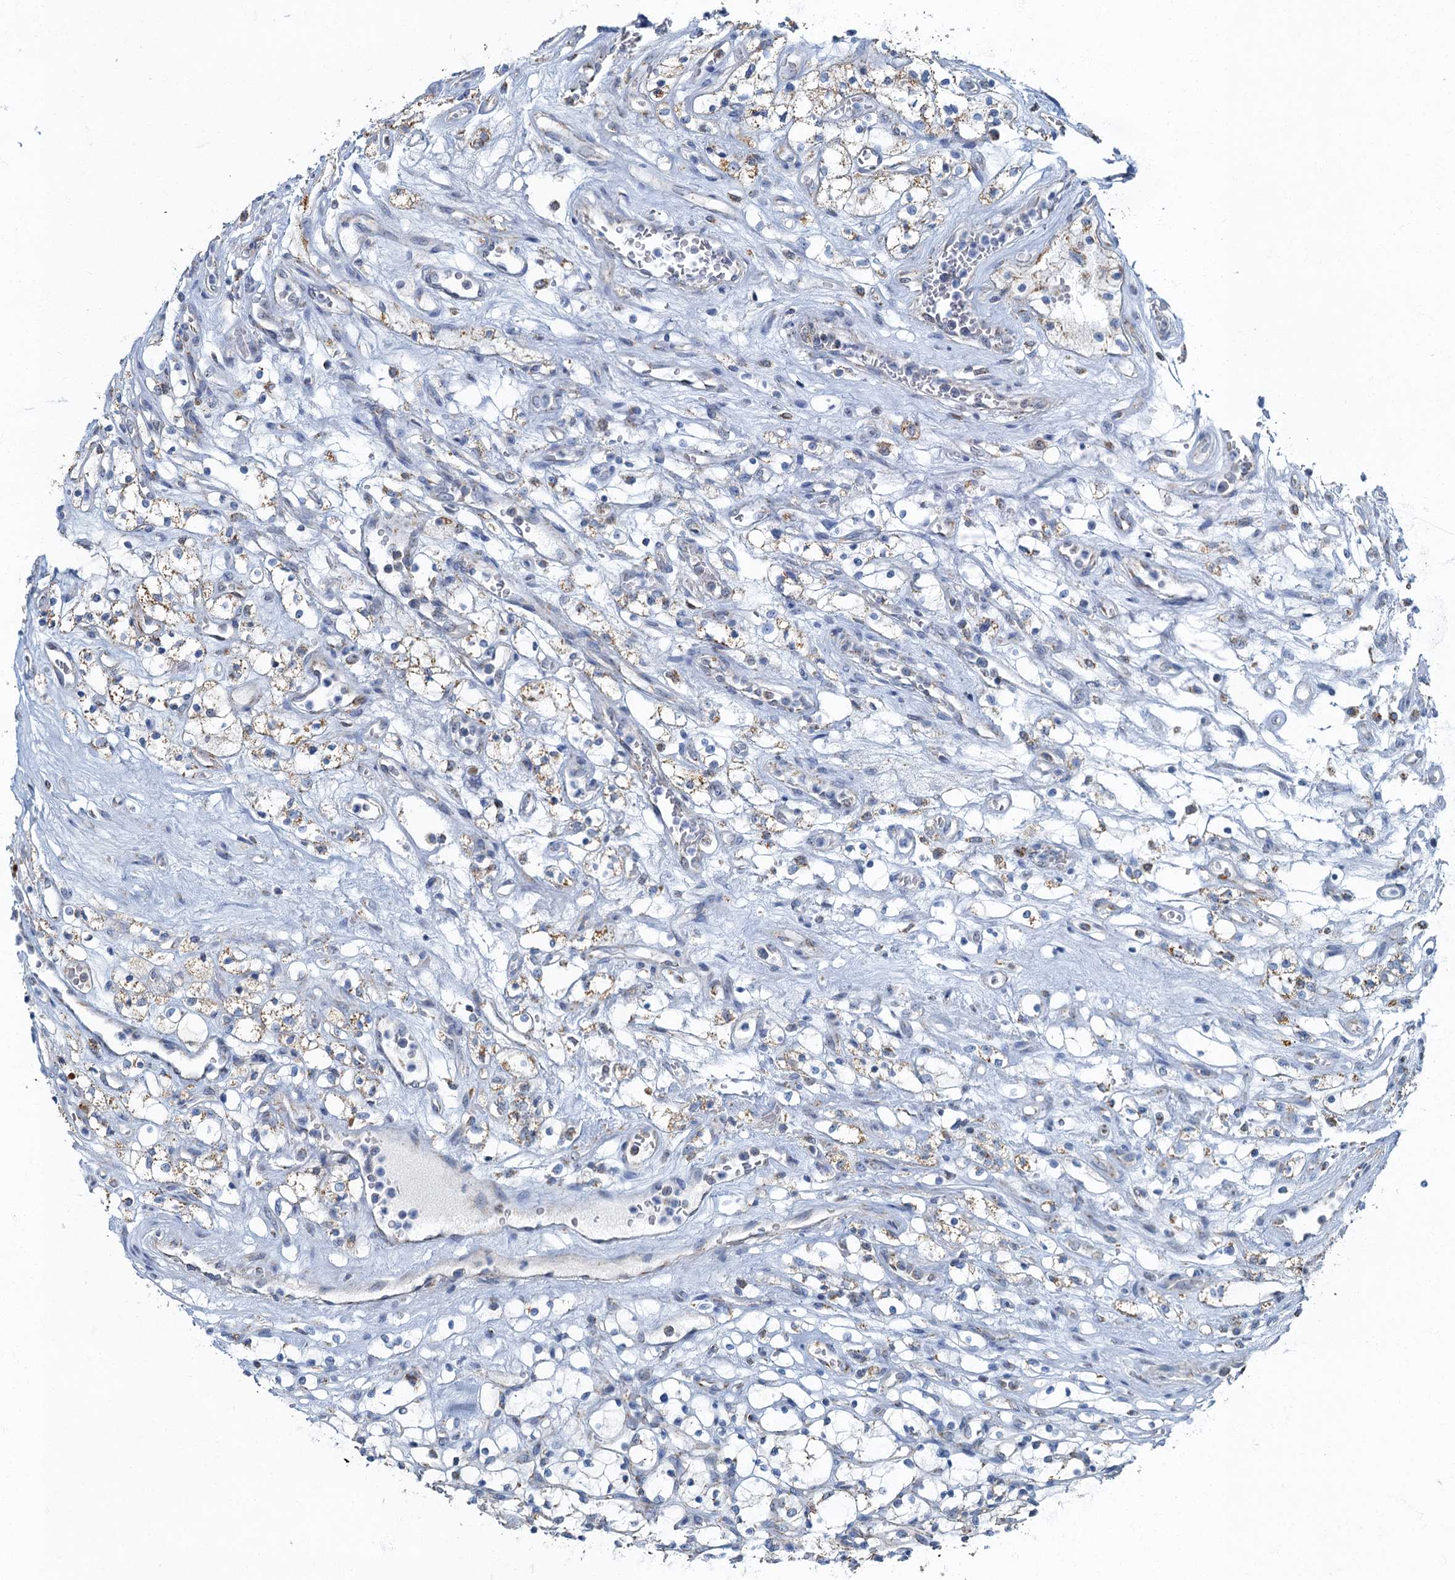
{"staining": {"intensity": "weak", "quantity": "25%-75%", "location": "cytoplasmic/membranous"}, "tissue": "renal cancer", "cell_type": "Tumor cells", "image_type": "cancer", "snomed": [{"axis": "morphology", "description": "Adenocarcinoma, NOS"}, {"axis": "topography", "description": "Kidney"}], "caption": "Immunohistochemical staining of human renal cancer (adenocarcinoma) displays weak cytoplasmic/membranous protein staining in approximately 25%-75% of tumor cells.", "gene": "RAD9B", "patient": {"sex": "female", "age": 69}}